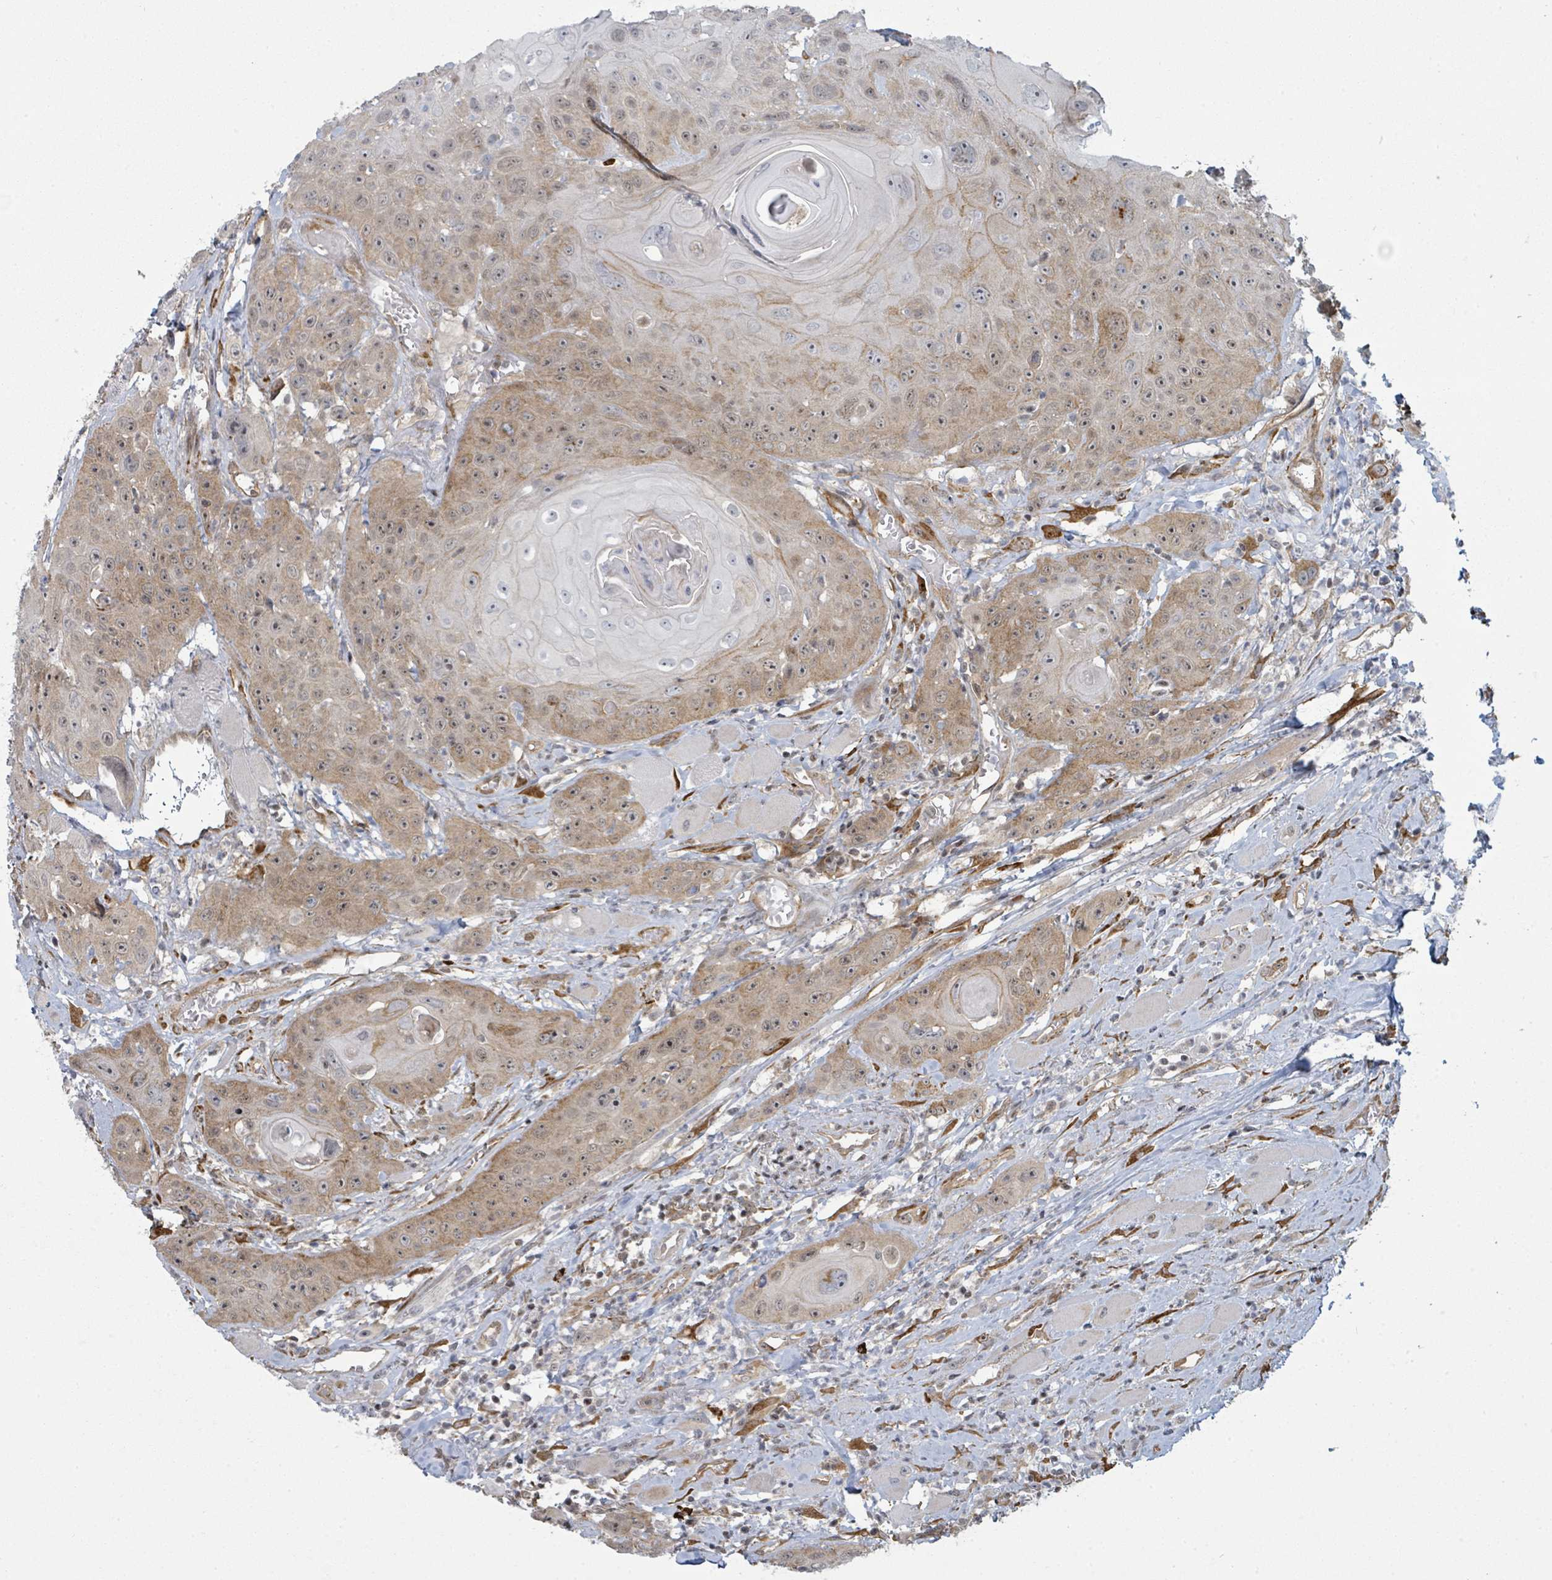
{"staining": {"intensity": "moderate", "quantity": "25%-75%", "location": "cytoplasmic/membranous"}, "tissue": "head and neck cancer", "cell_type": "Tumor cells", "image_type": "cancer", "snomed": [{"axis": "morphology", "description": "Squamous cell carcinoma, NOS"}, {"axis": "topography", "description": "Head-Neck"}], "caption": "Head and neck cancer (squamous cell carcinoma) stained with a brown dye exhibits moderate cytoplasmic/membranous positive staining in approximately 25%-75% of tumor cells.", "gene": "PSMG2", "patient": {"sex": "female", "age": 59}}